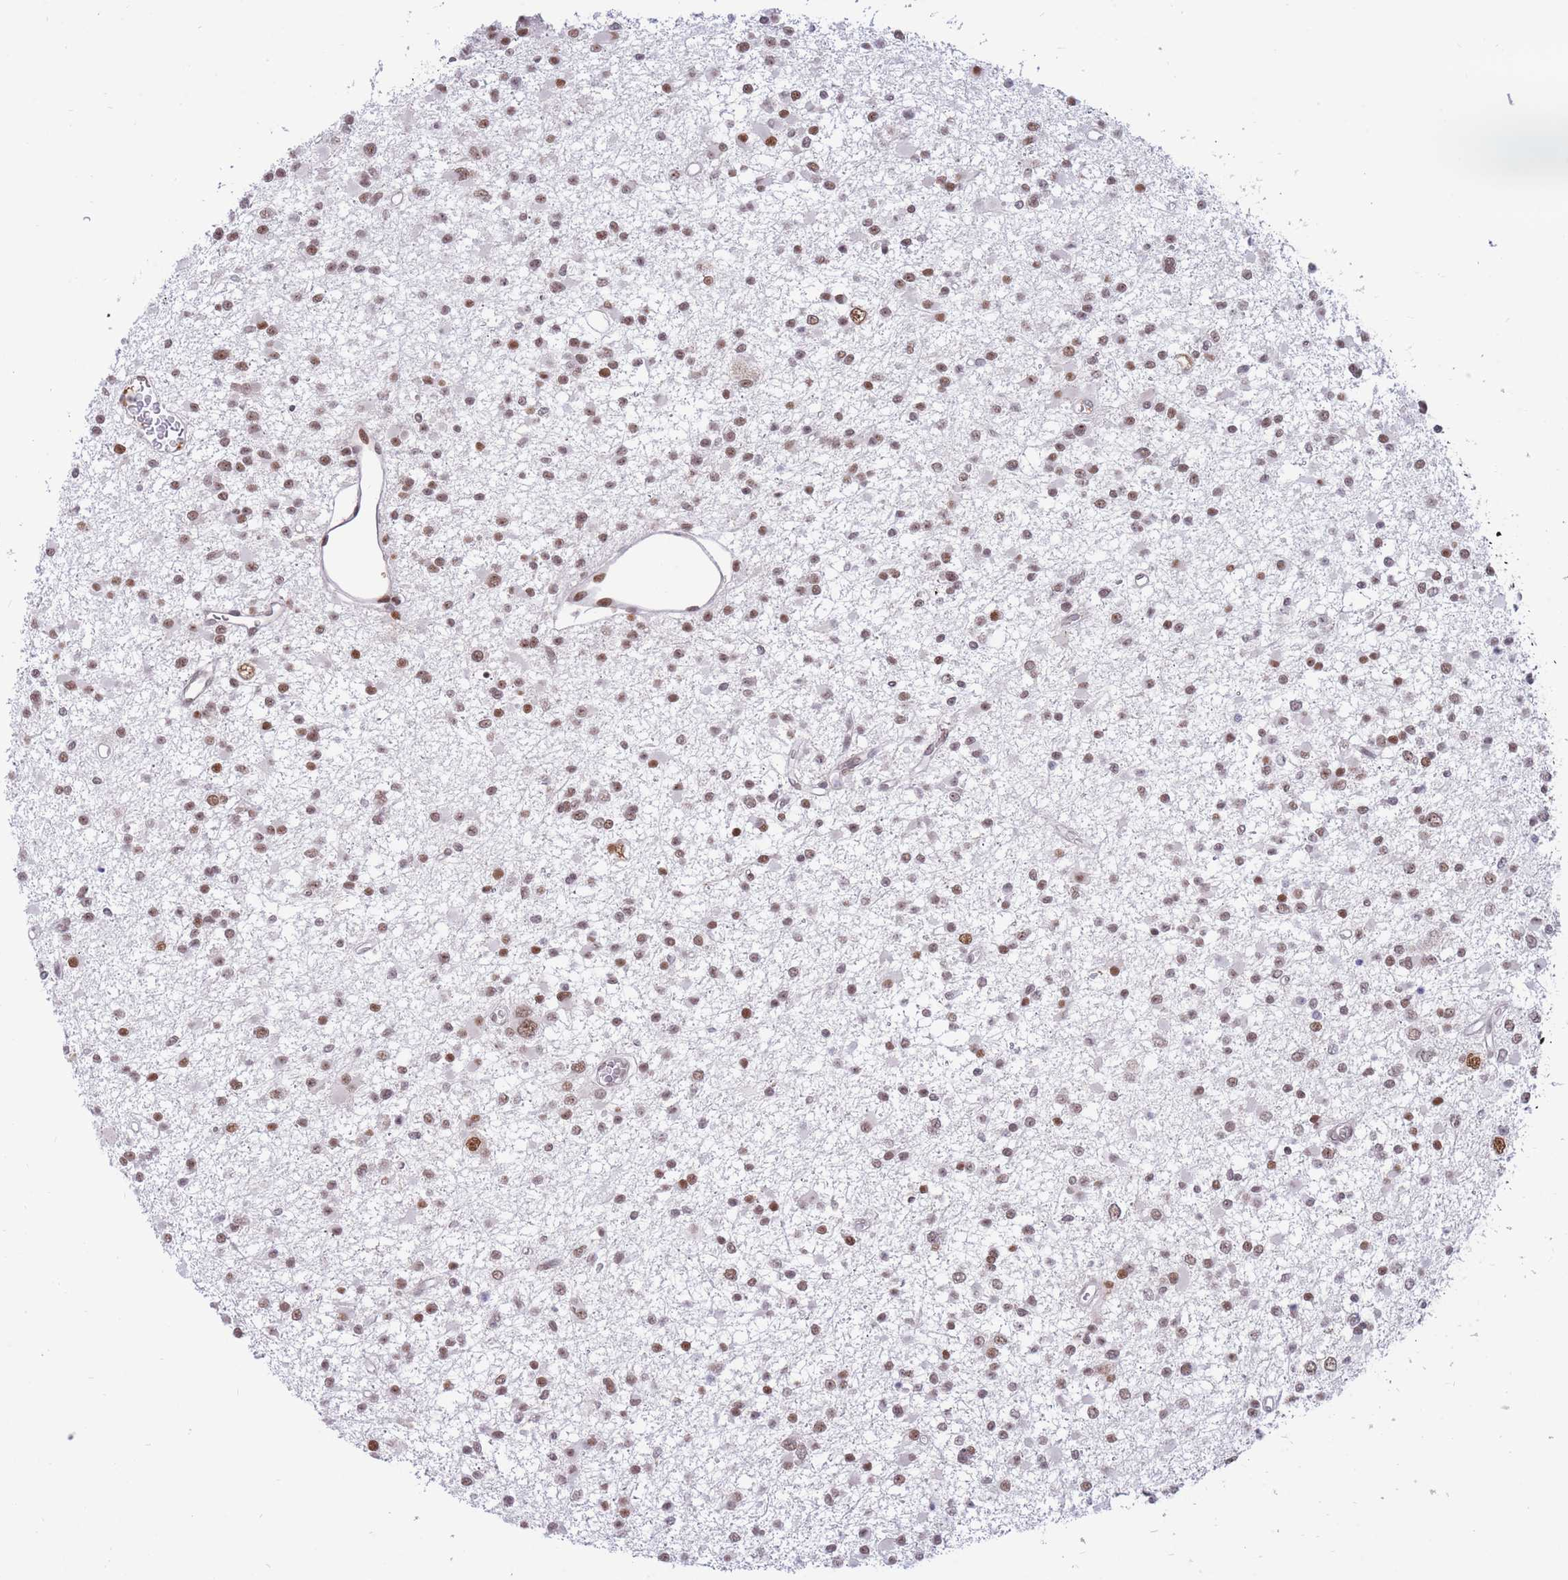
{"staining": {"intensity": "moderate", "quantity": "25%-75%", "location": "nuclear"}, "tissue": "glioma", "cell_type": "Tumor cells", "image_type": "cancer", "snomed": [{"axis": "morphology", "description": "Glioma, malignant, Low grade"}, {"axis": "topography", "description": "Brain"}], "caption": "Low-grade glioma (malignant) was stained to show a protein in brown. There is medium levels of moderate nuclear positivity in approximately 25%-75% of tumor cells.", "gene": "TARBP2", "patient": {"sex": "female", "age": 22}}